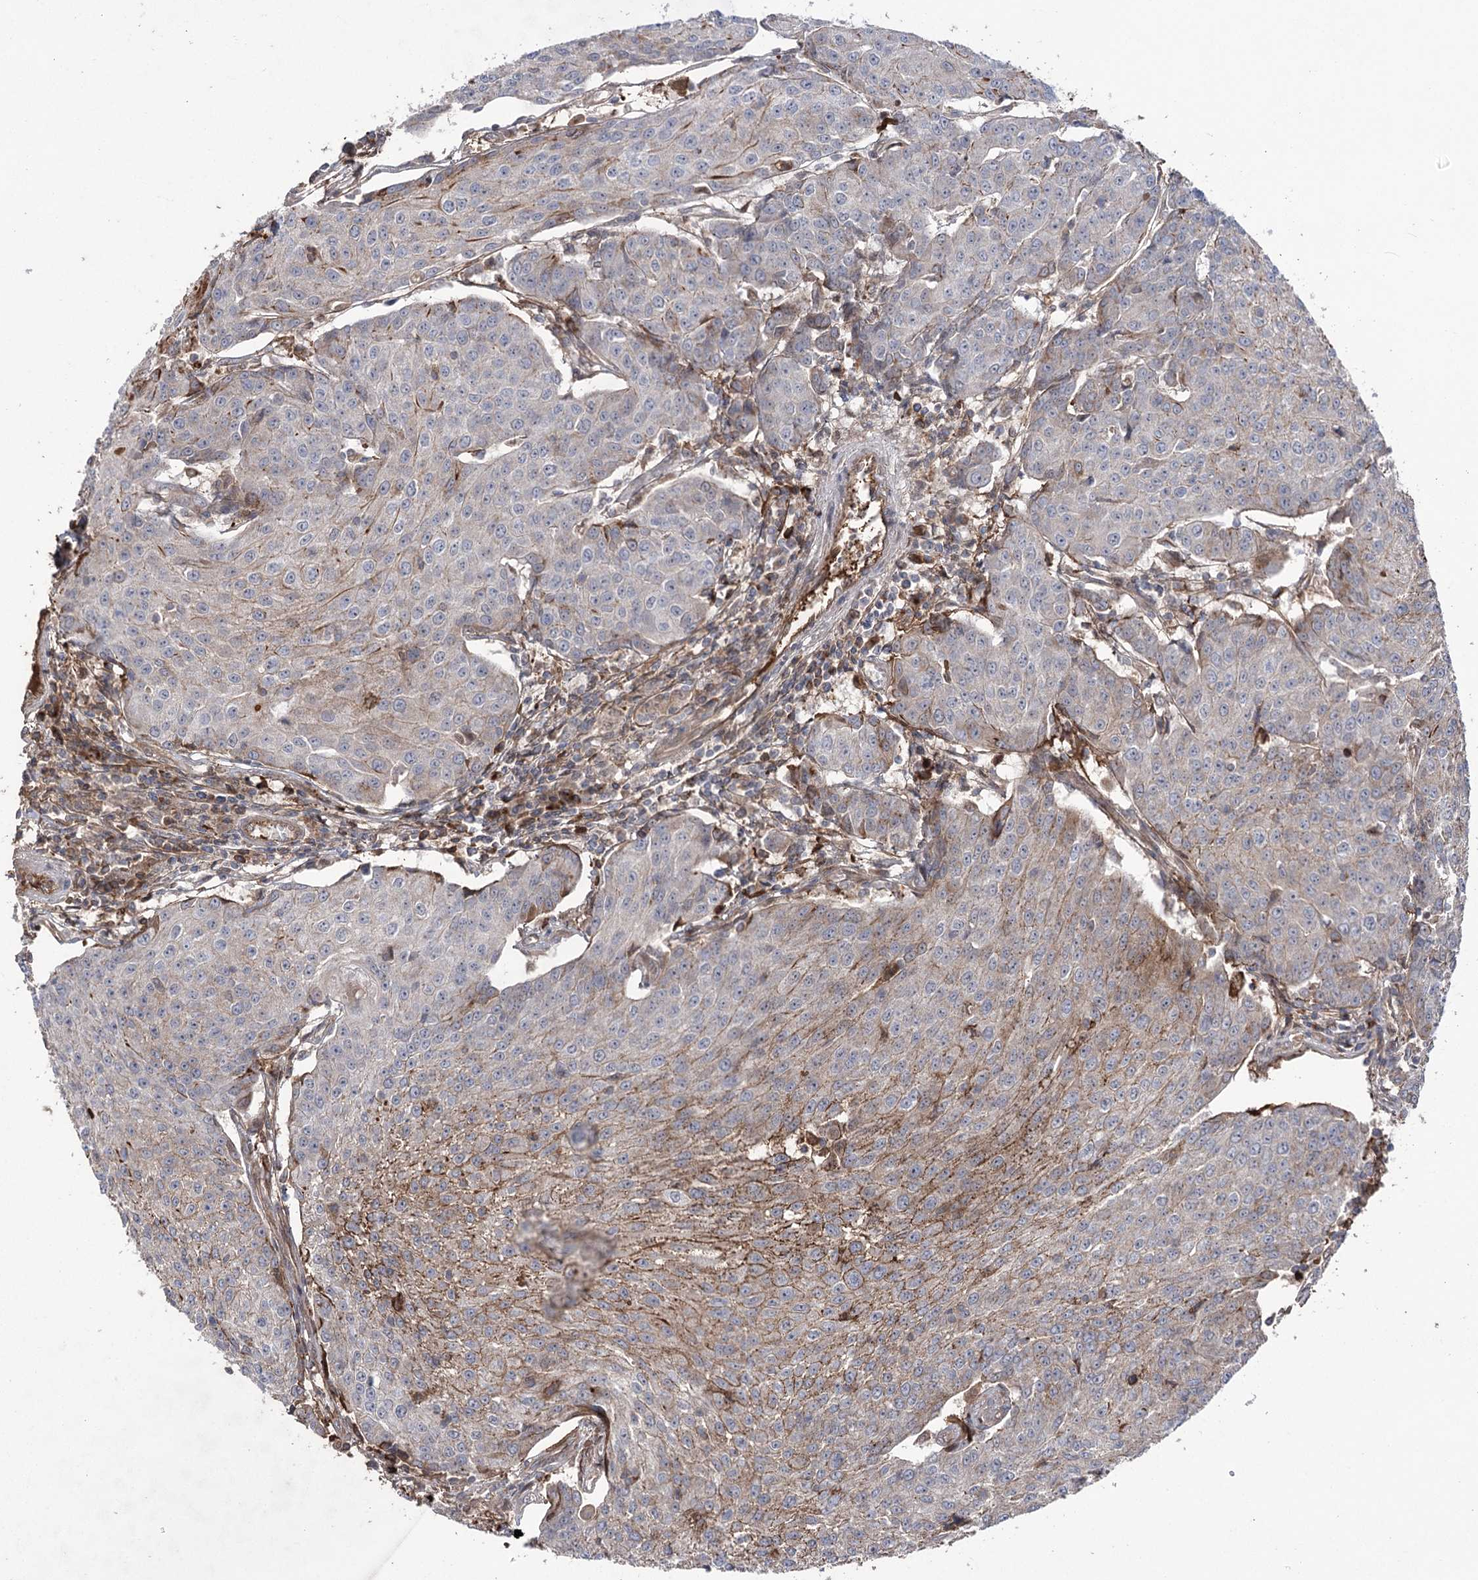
{"staining": {"intensity": "weak", "quantity": "25%-75%", "location": "cytoplasmic/membranous"}, "tissue": "urothelial cancer", "cell_type": "Tumor cells", "image_type": "cancer", "snomed": [{"axis": "morphology", "description": "Urothelial carcinoma, High grade"}, {"axis": "topography", "description": "Urinary bladder"}], "caption": "The image reveals immunohistochemical staining of high-grade urothelial carcinoma. There is weak cytoplasmic/membranous staining is seen in about 25%-75% of tumor cells.", "gene": "OTUD1", "patient": {"sex": "female", "age": 85}}